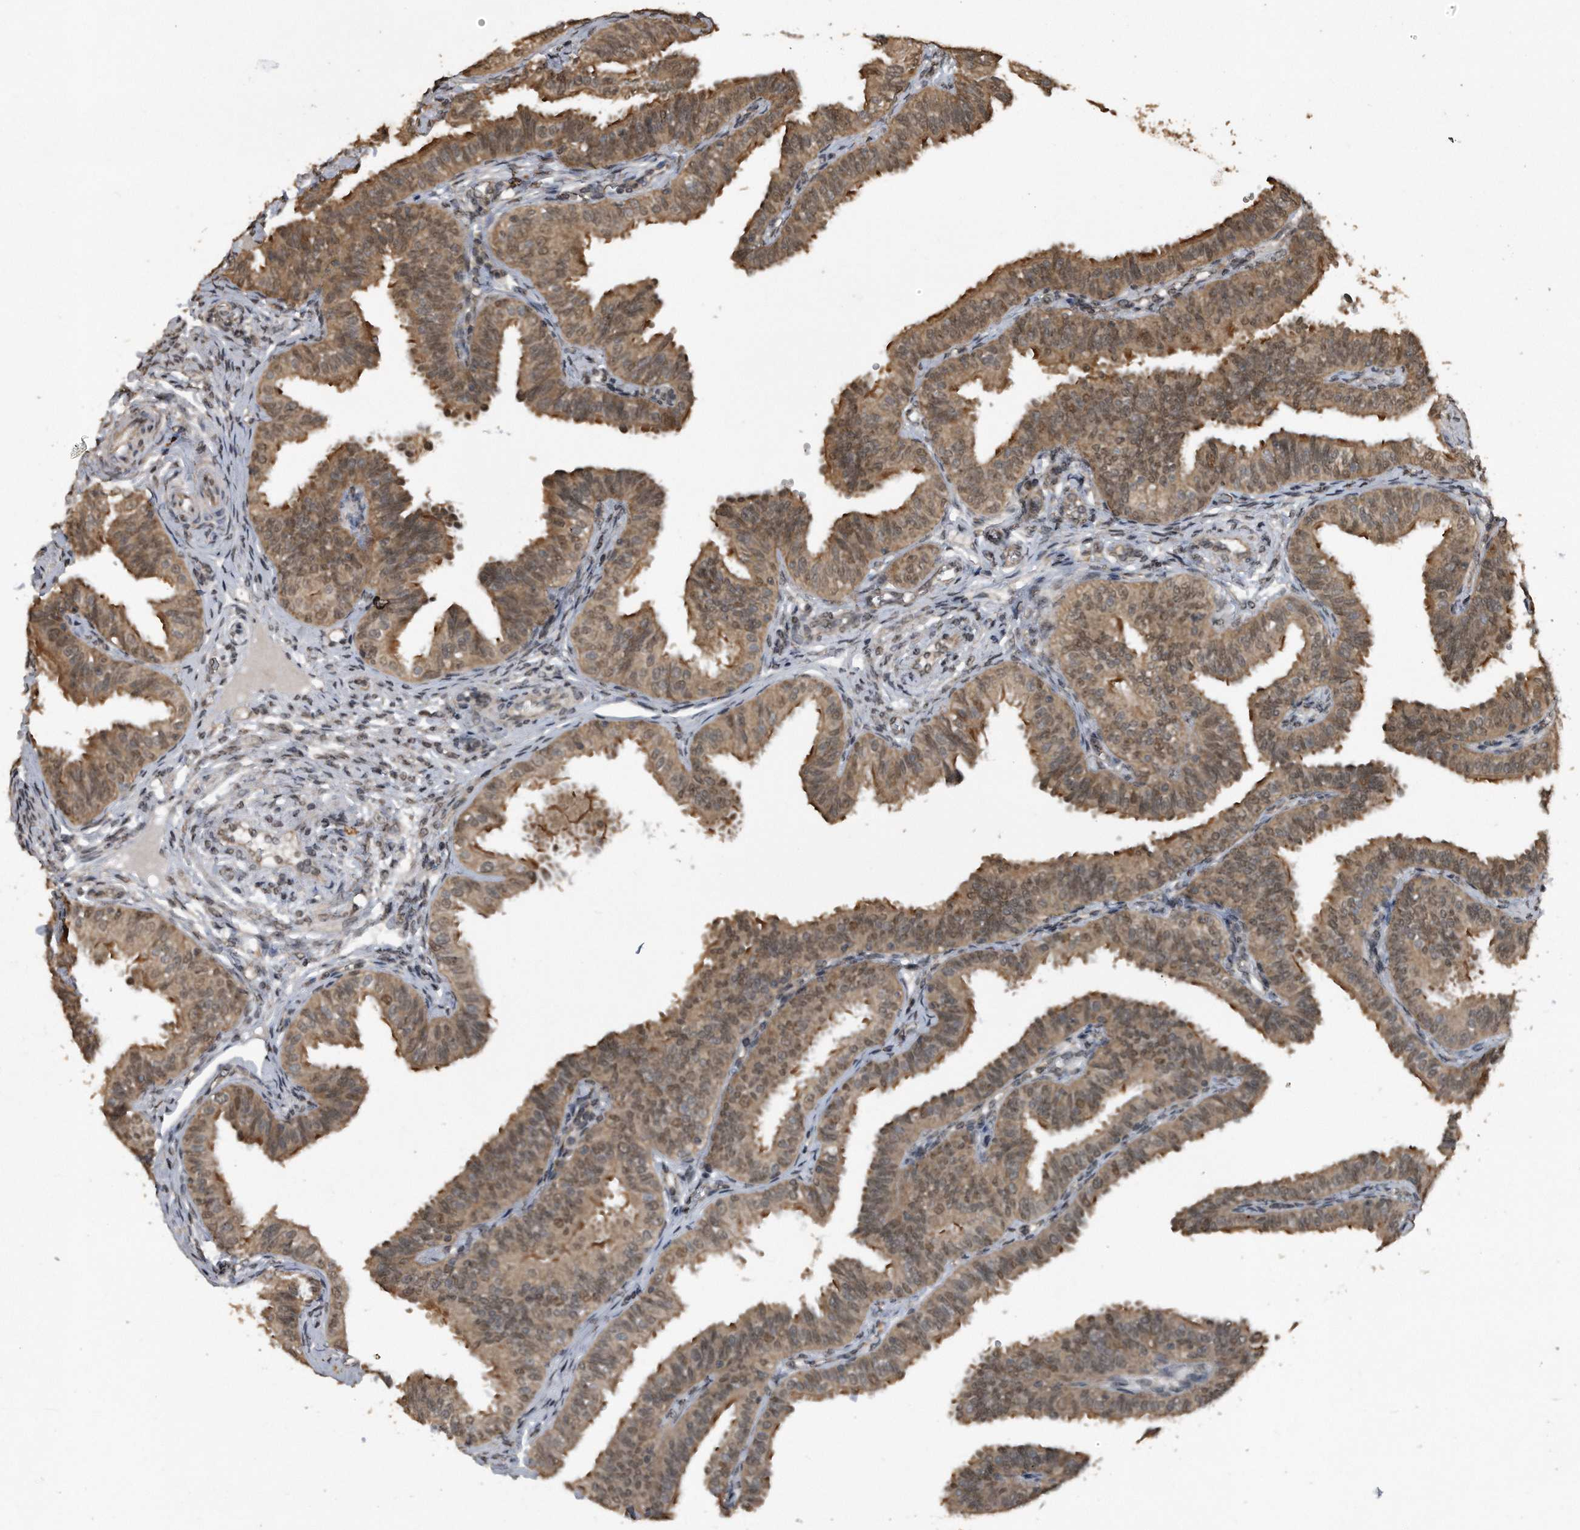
{"staining": {"intensity": "moderate", "quantity": ">75%", "location": "cytoplasmic/membranous,nuclear"}, "tissue": "fallopian tube", "cell_type": "Glandular cells", "image_type": "normal", "snomed": [{"axis": "morphology", "description": "Normal tissue, NOS"}, {"axis": "topography", "description": "Fallopian tube"}], "caption": "Immunohistochemical staining of normal human fallopian tube exhibits moderate cytoplasmic/membranous,nuclear protein staining in about >75% of glandular cells. The staining was performed using DAB (3,3'-diaminobenzidine) to visualize the protein expression in brown, while the nuclei were stained in blue with hematoxylin (Magnification: 20x).", "gene": "CRYZL1", "patient": {"sex": "female", "age": 35}}